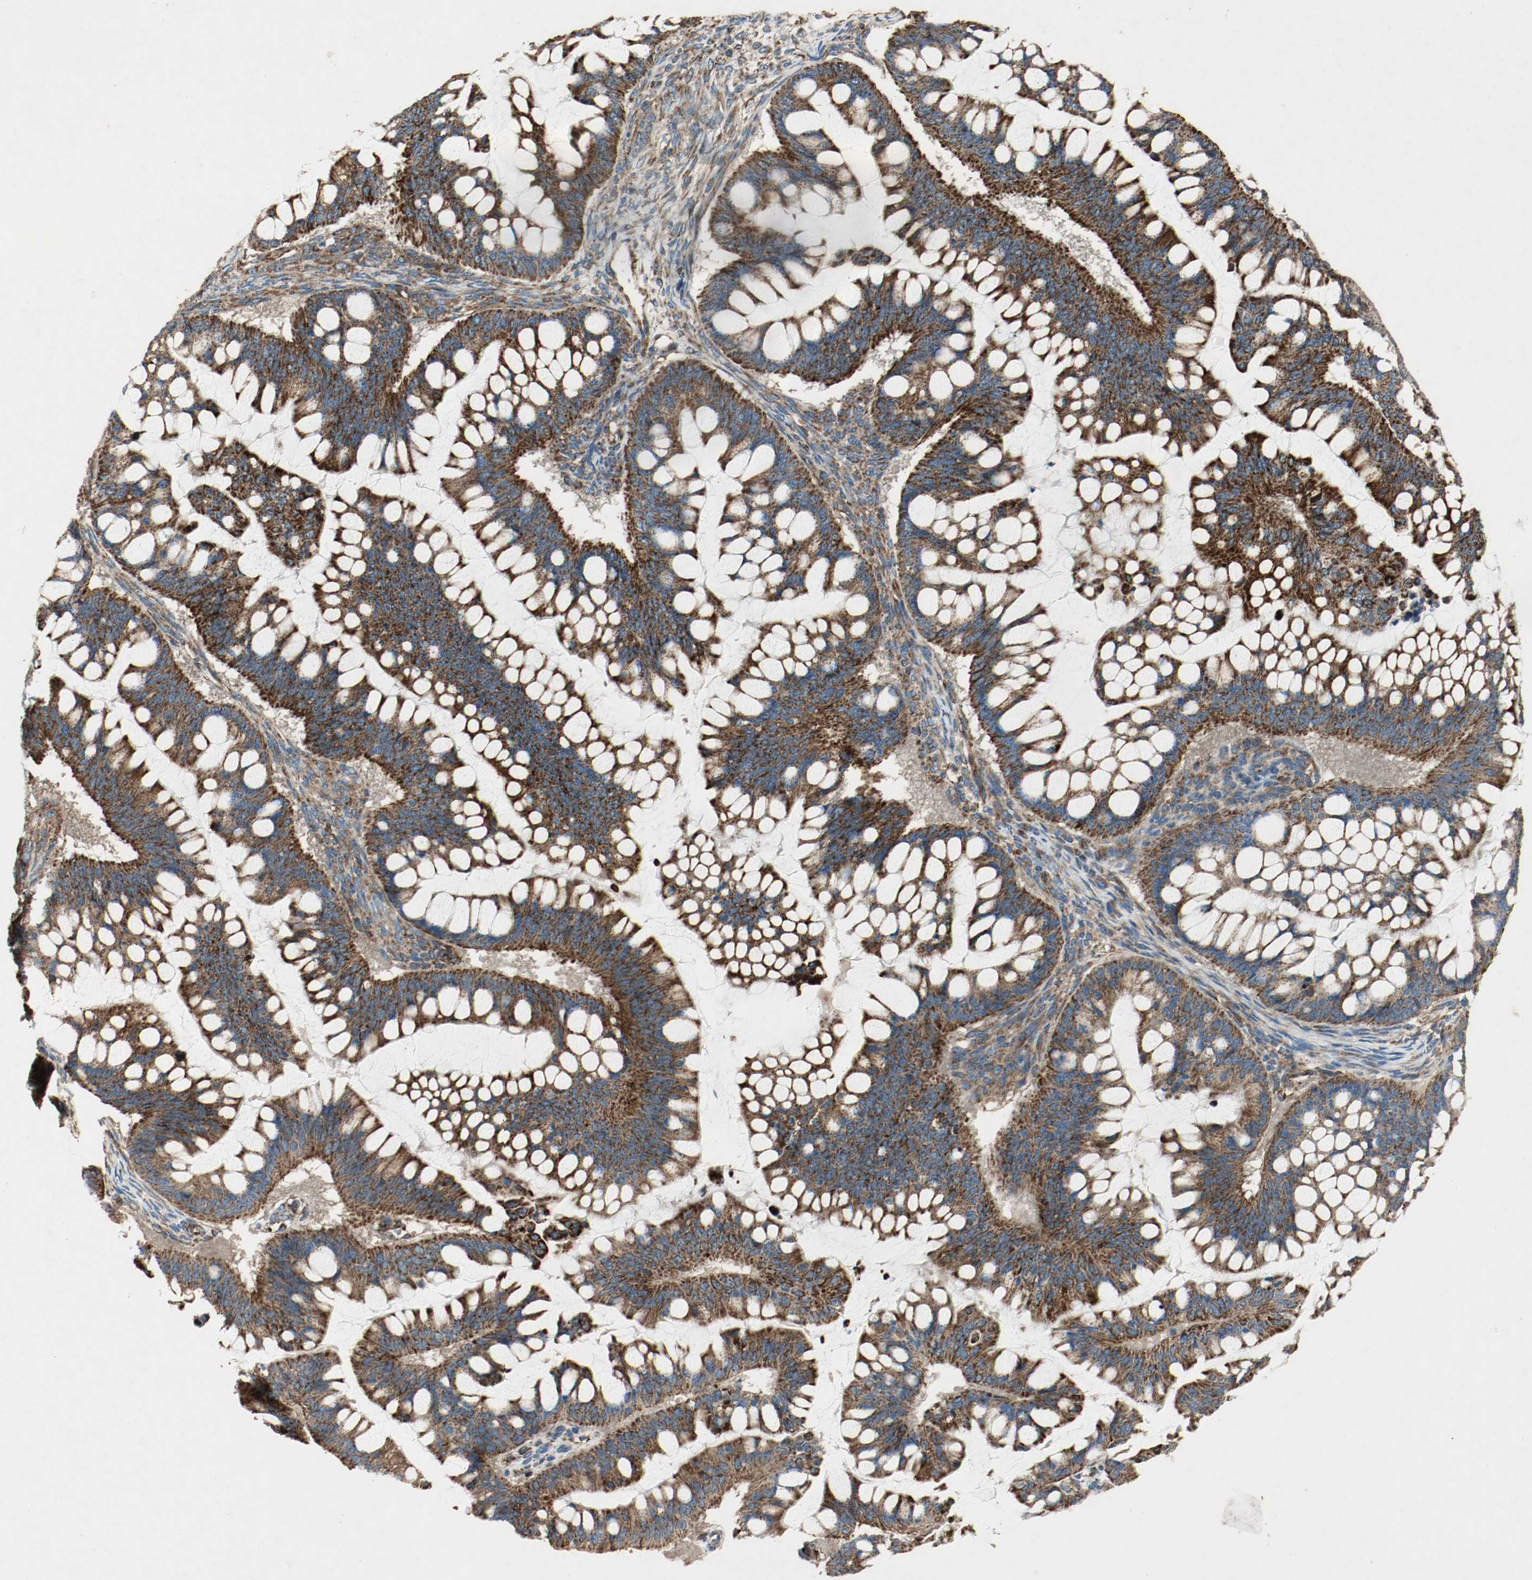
{"staining": {"intensity": "strong", "quantity": ">75%", "location": "cytoplasmic/membranous"}, "tissue": "ovarian cancer", "cell_type": "Tumor cells", "image_type": "cancer", "snomed": [{"axis": "morphology", "description": "Cystadenocarcinoma, mucinous, NOS"}, {"axis": "topography", "description": "Ovary"}], "caption": "Immunohistochemistry (IHC) photomicrograph of neoplastic tissue: mucinous cystadenocarcinoma (ovarian) stained using immunohistochemistry (IHC) reveals high levels of strong protein expression localized specifically in the cytoplasmic/membranous of tumor cells, appearing as a cytoplasmic/membranous brown color.", "gene": "PLCG1", "patient": {"sex": "female", "age": 73}}